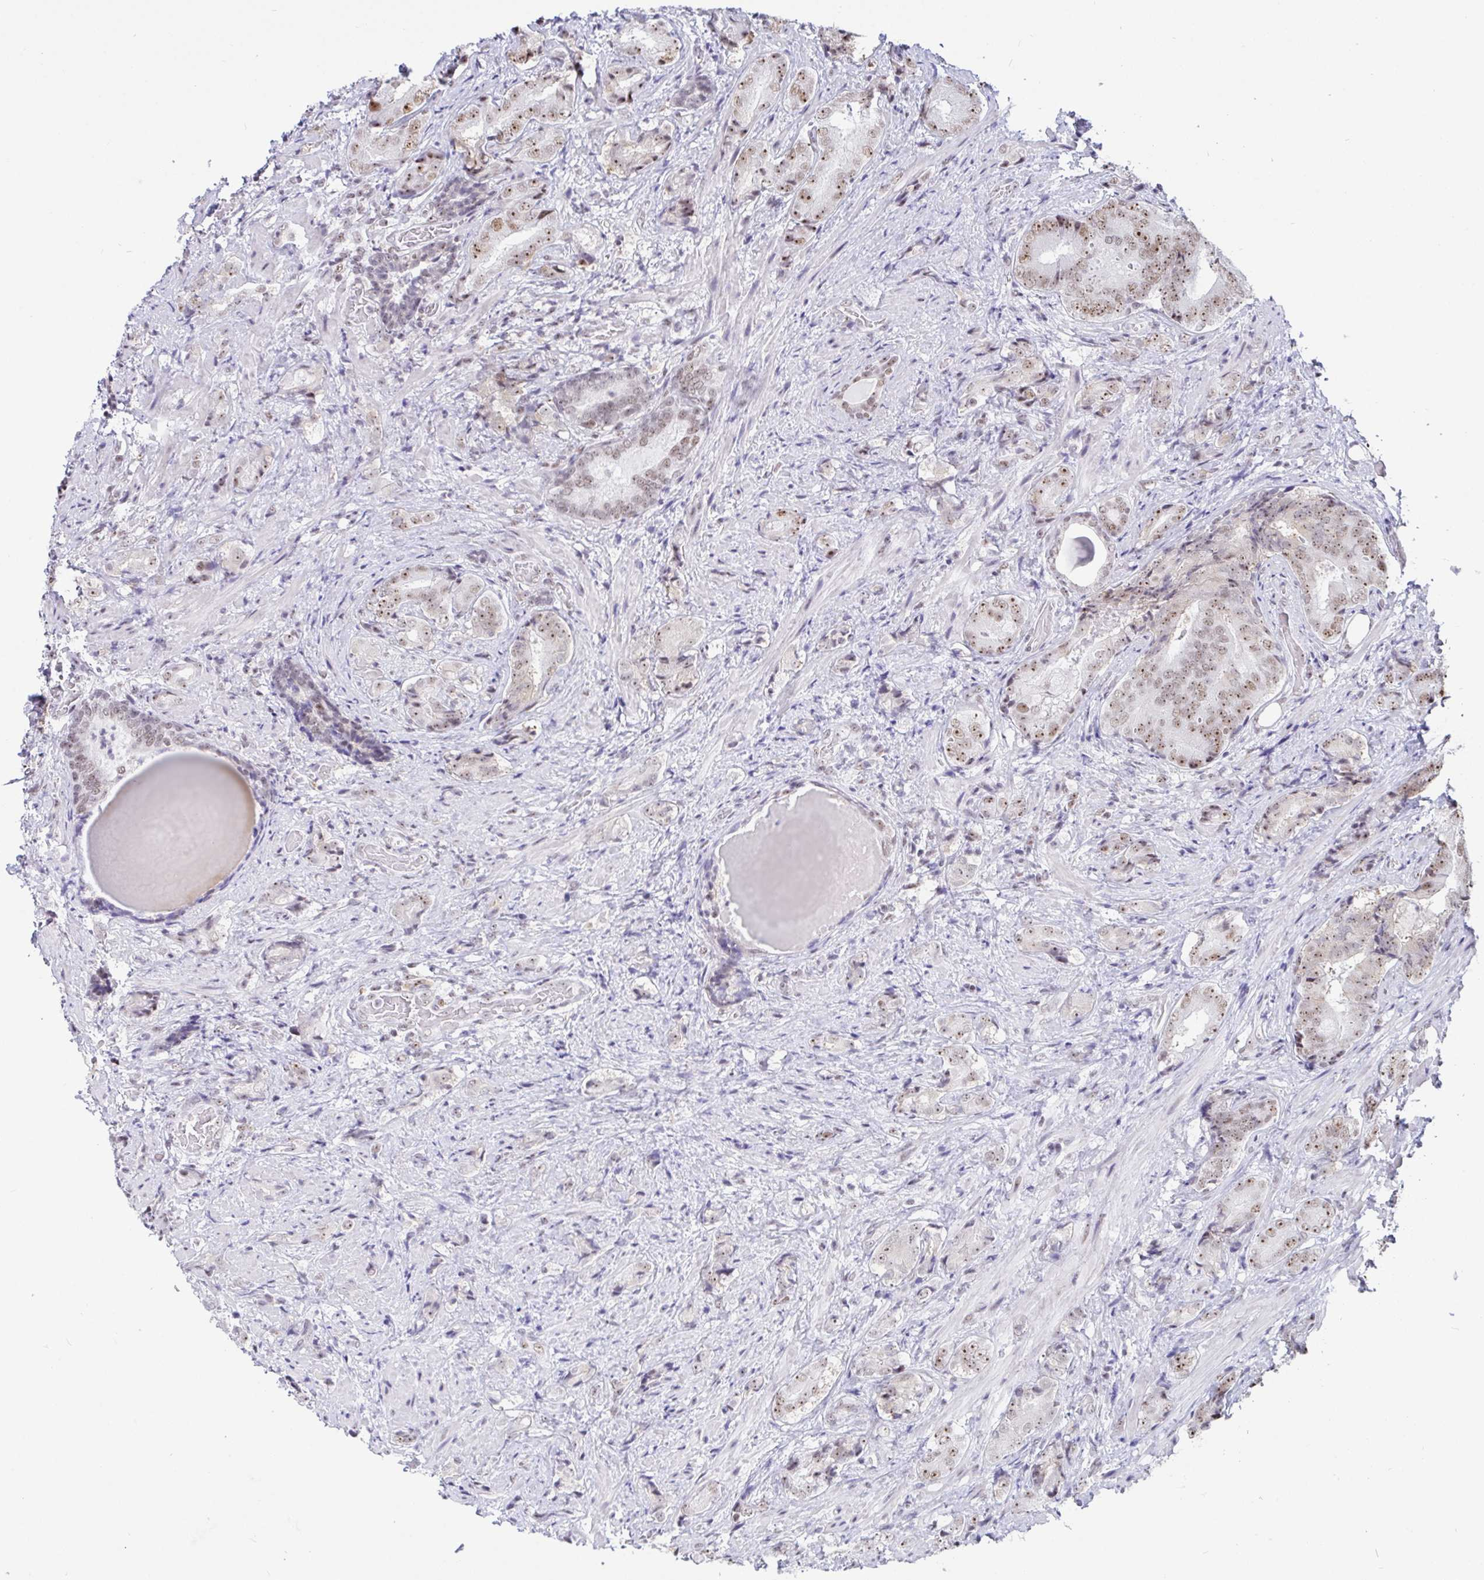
{"staining": {"intensity": "moderate", "quantity": ">75%", "location": "nuclear"}, "tissue": "prostate cancer", "cell_type": "Tumor cells", "image_type": "cancer", "snomed": [{"axis": "morphology", "description": "Adenocarcinoma, High grade"}, {"axis": "topography", "description": "Prostate"}], "caption": "DAB immunohistochemical staining of prostate adenocarcinoma (high-grade) reveals moderate nuclear protein expression in about >75% of tumor cells. Using DAB (brown) and hematoxylin (blue) stains, captured at high magnification using brightfield microscopy.", "gene": "SUPT16H", "patient": {"sex": "male", "age": 62}}